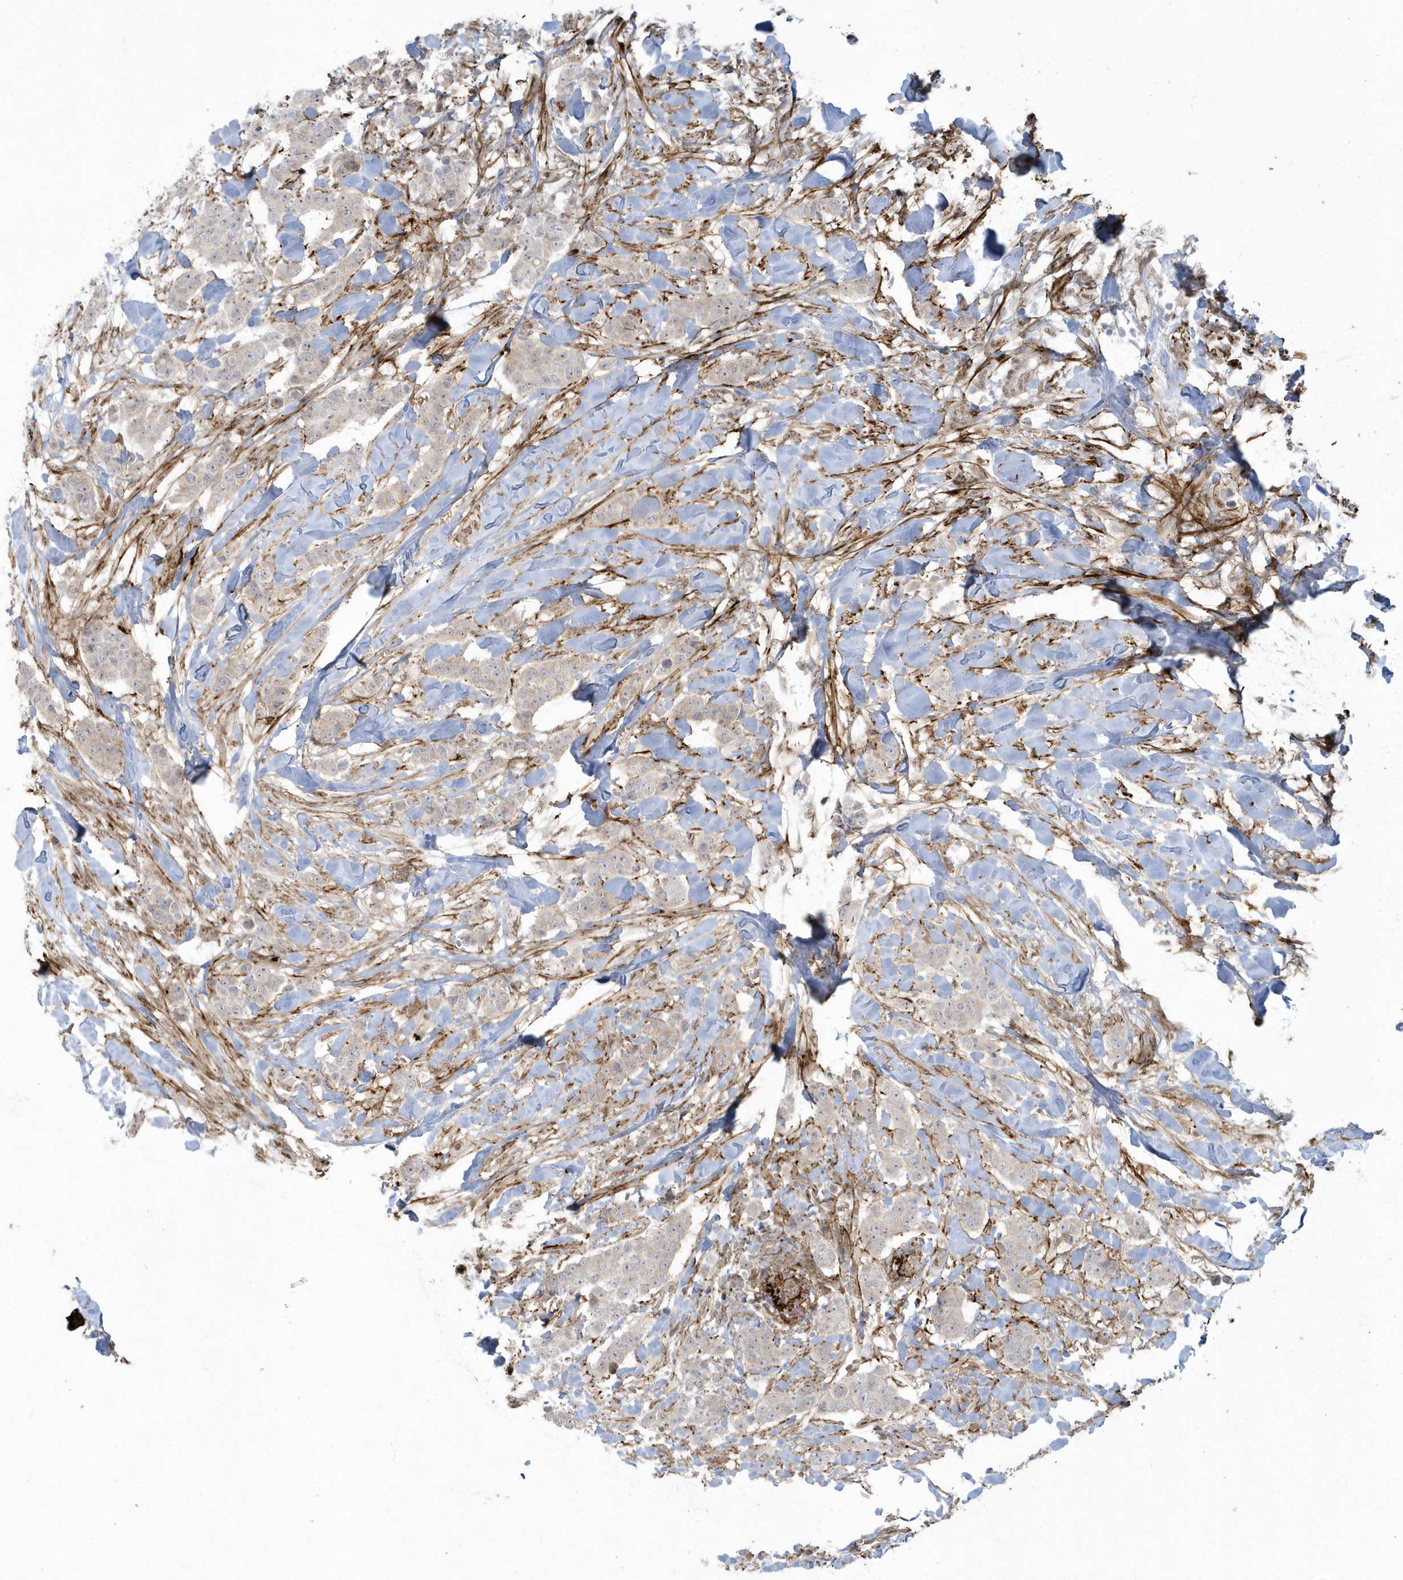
{"staining": {"intensity": "negative", "quantity": "none", "location": "none"}, "tissue": "breast cancer", "cell_type": "Tumor cells", "image_type": "cancer", "snomed": [{"axis": "morphology", "description": "Duct carcinoma"}, {"axis": "topography", "description": "Breast"}], "caption": "High magnification brightfield microscopy of infiltrating ductal carcinoma (breast) stained with DAB (3,3'-diaminobenzidine) (brown) and counterstained with hematoxylin (blue): tumor cells show no significant positivity.", "gene": "MASP2", "patient": {"sex": "female", "age": 40}}